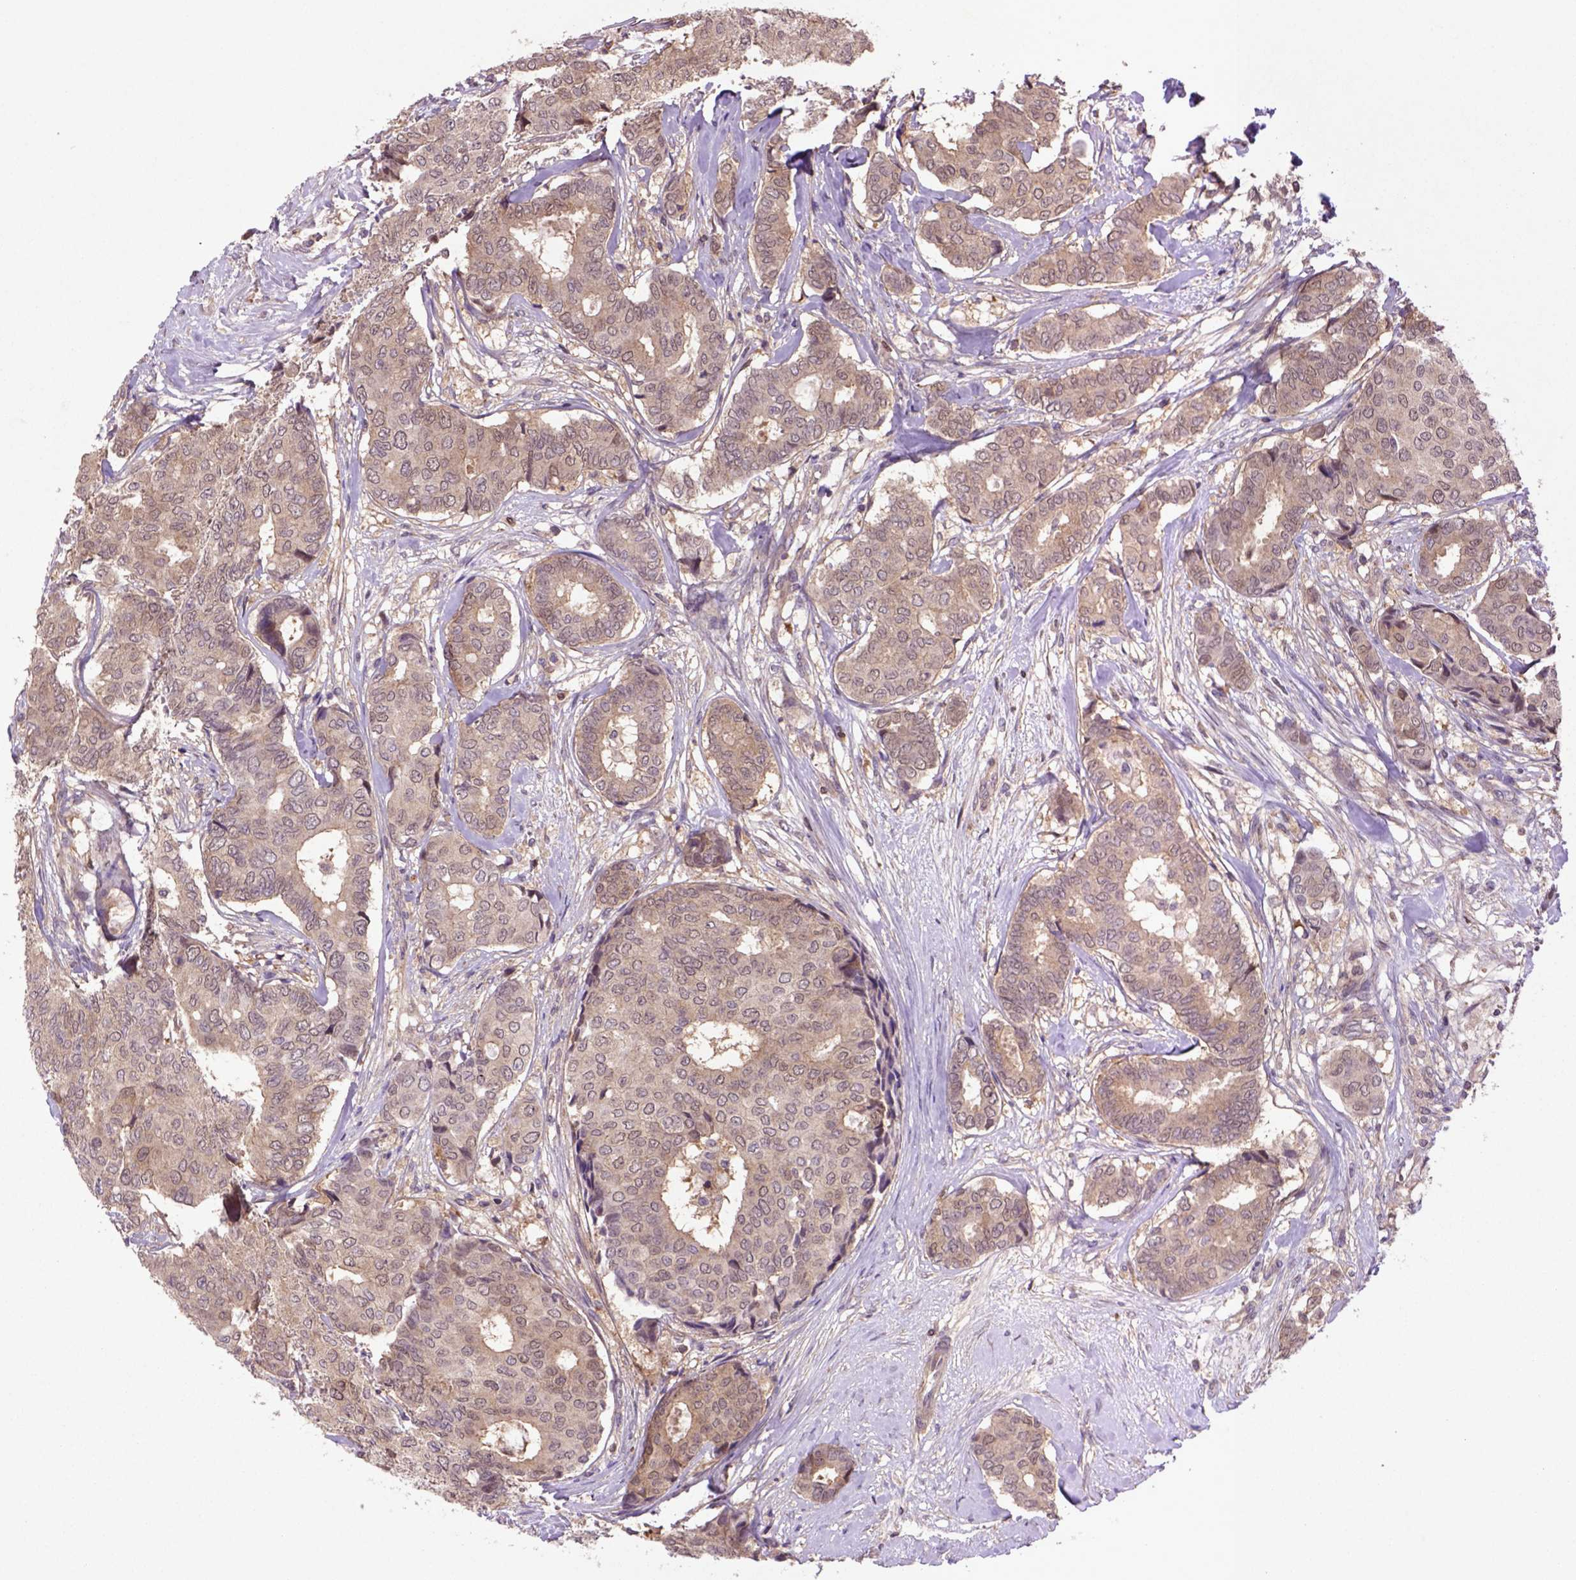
{"staining": {"intensity": "weak", "quantity": ">75%", "location": "cytoplasmic/membranous"}, "tissue": "breast cancer", "cell_type": "Tumor cells", "image_type": "cancer", "snomed": [{"axis": "morphology", "description": "Duct carcinoma"}, {"axis": "topography", "description": "Breast"}], "caption": "Tumor cells show low levels of weak cytoplasmic/membranous expression in approximately >75% of cells in intraductal carcinoma (breast).", "gene": "HSPBP1", "patient": {"sex": "female", "age": 75}}